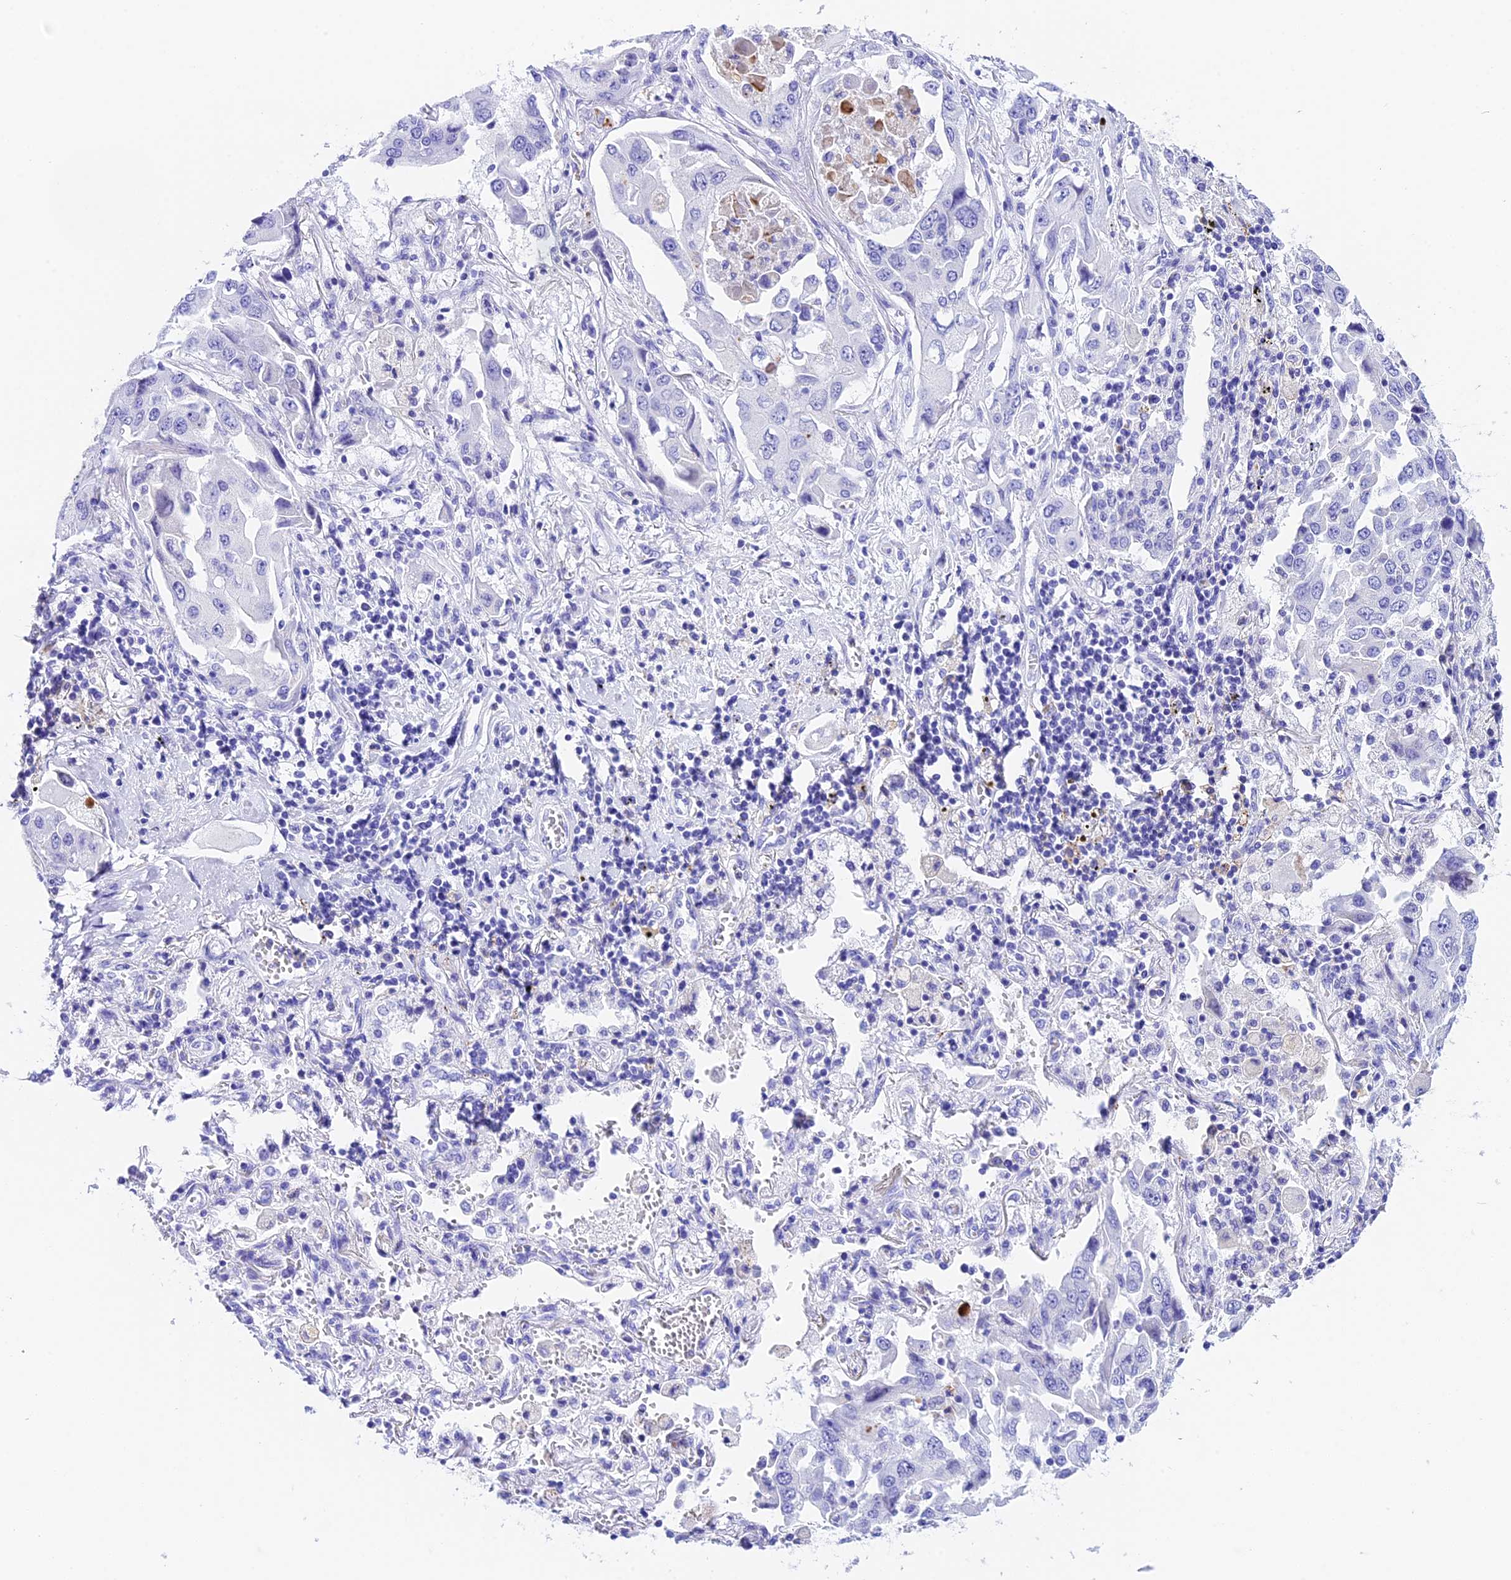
{"staining": {"intensity": "negative", "quantity": "none", "location": "none"}, "tissue": "lung cancer", "cell_type": "Tumor cells", "image_type": "cancer", "snomed": [{"axis": "morphology", "description": "Adenocarcinoma, NOS"}, {"axis": "topography", "description": "Lung"}], "caption": "Tumor cells are negative for protein expression in human lung adenocarcinoma.", "gene": "PSG11", "patient": {"sex": "female", "age": 65}}